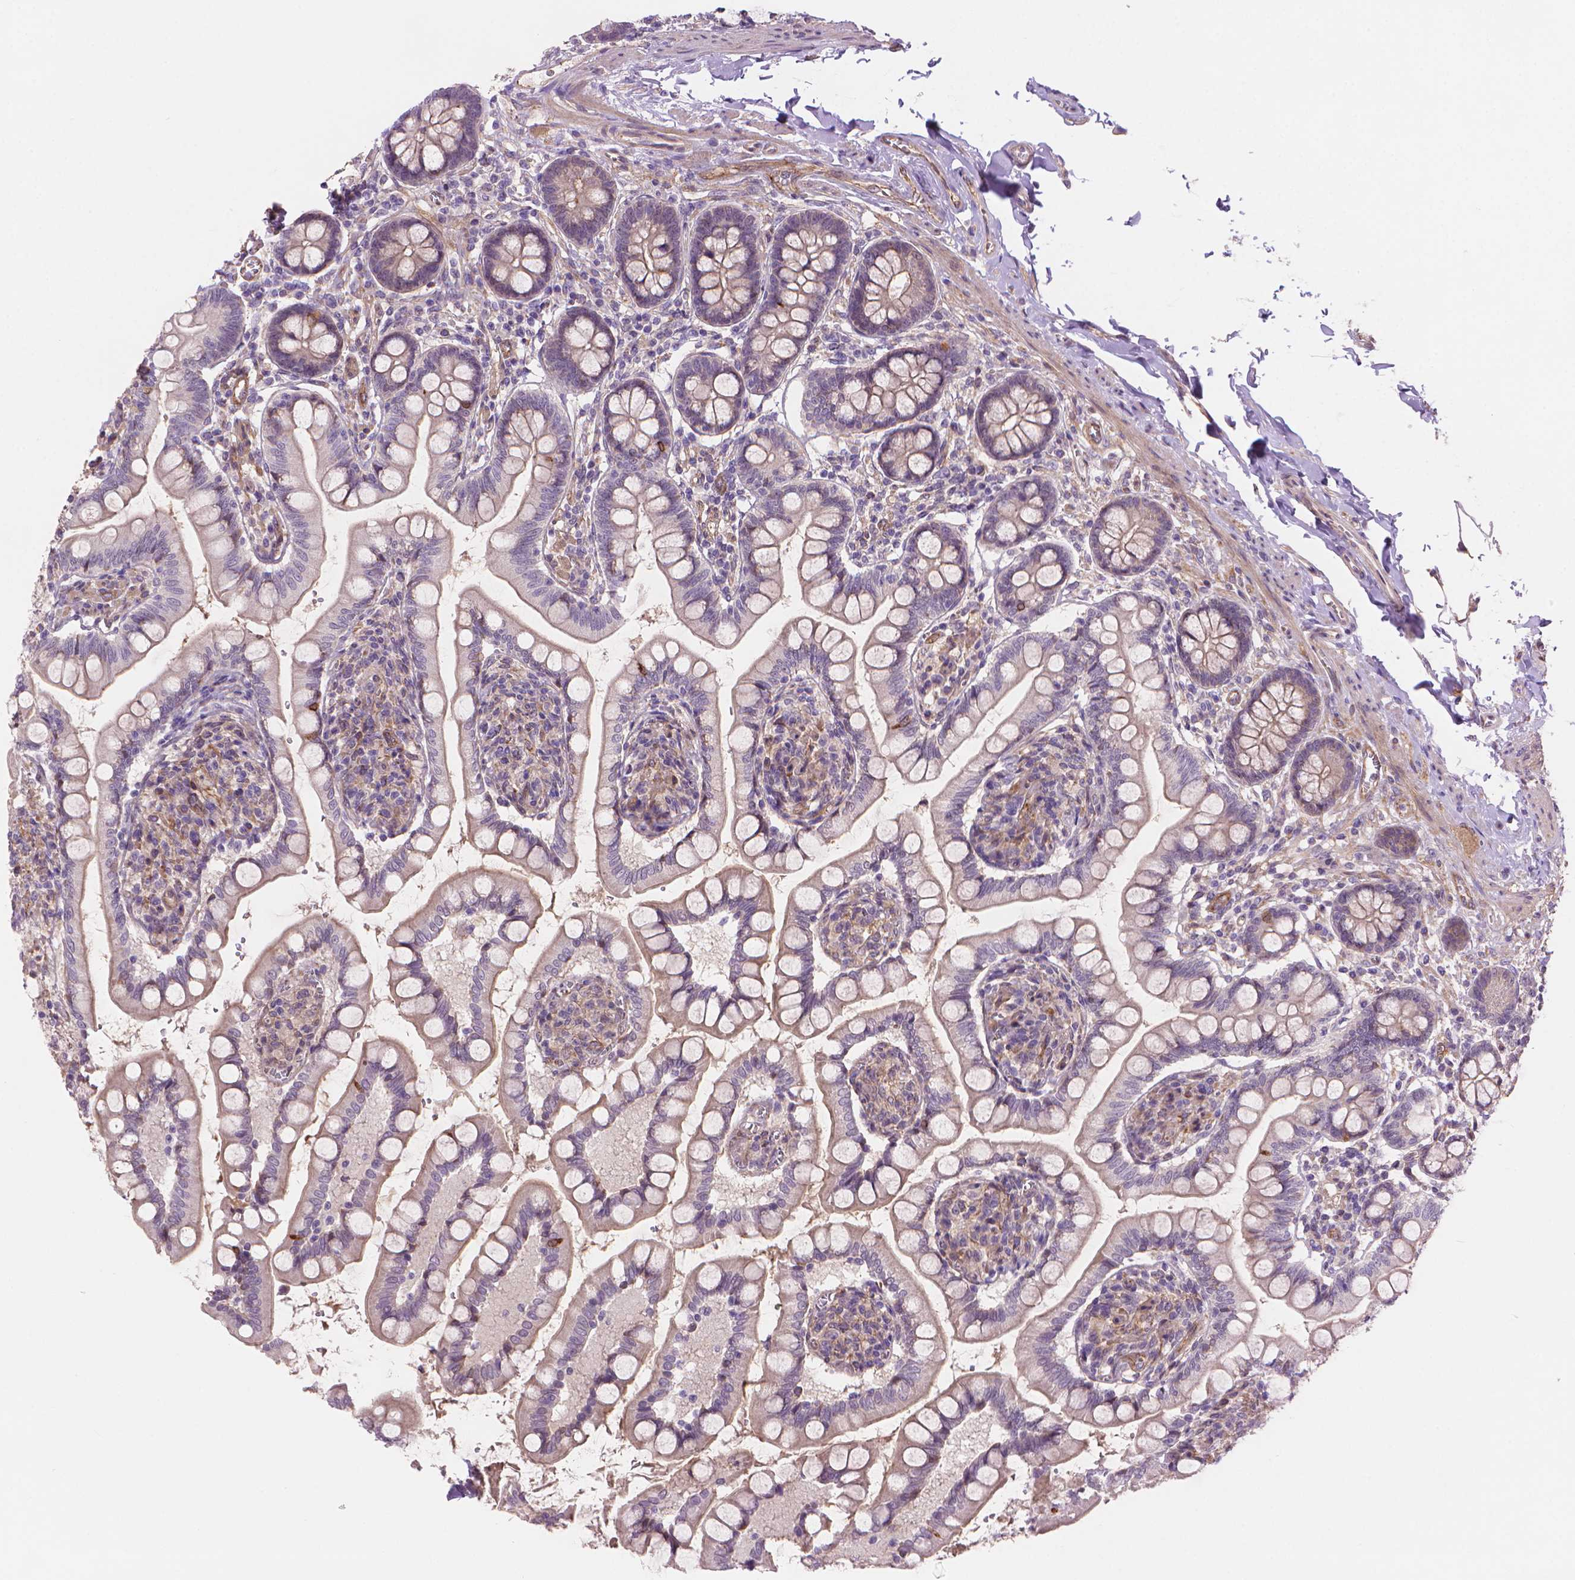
{"staining": {"intensity": "weak", "quantity": "<25%", "location": "cytoplasmic/membranous"}, "tissue": "small intestine", "cell_type": "Glandular cells", "image_type": "normal", "snomed": [{"axis": "morphology", "description": "Normal tissue, NOS"}, {"axis": "topography", "description": "Small intestine"}], "caption": "This is an immunohistochemistry micrograph of normal small intestine. There is no expression in glandular cells.", "gene": "AMMECR1L", "patient": {"sex": "female", "age": 56}}